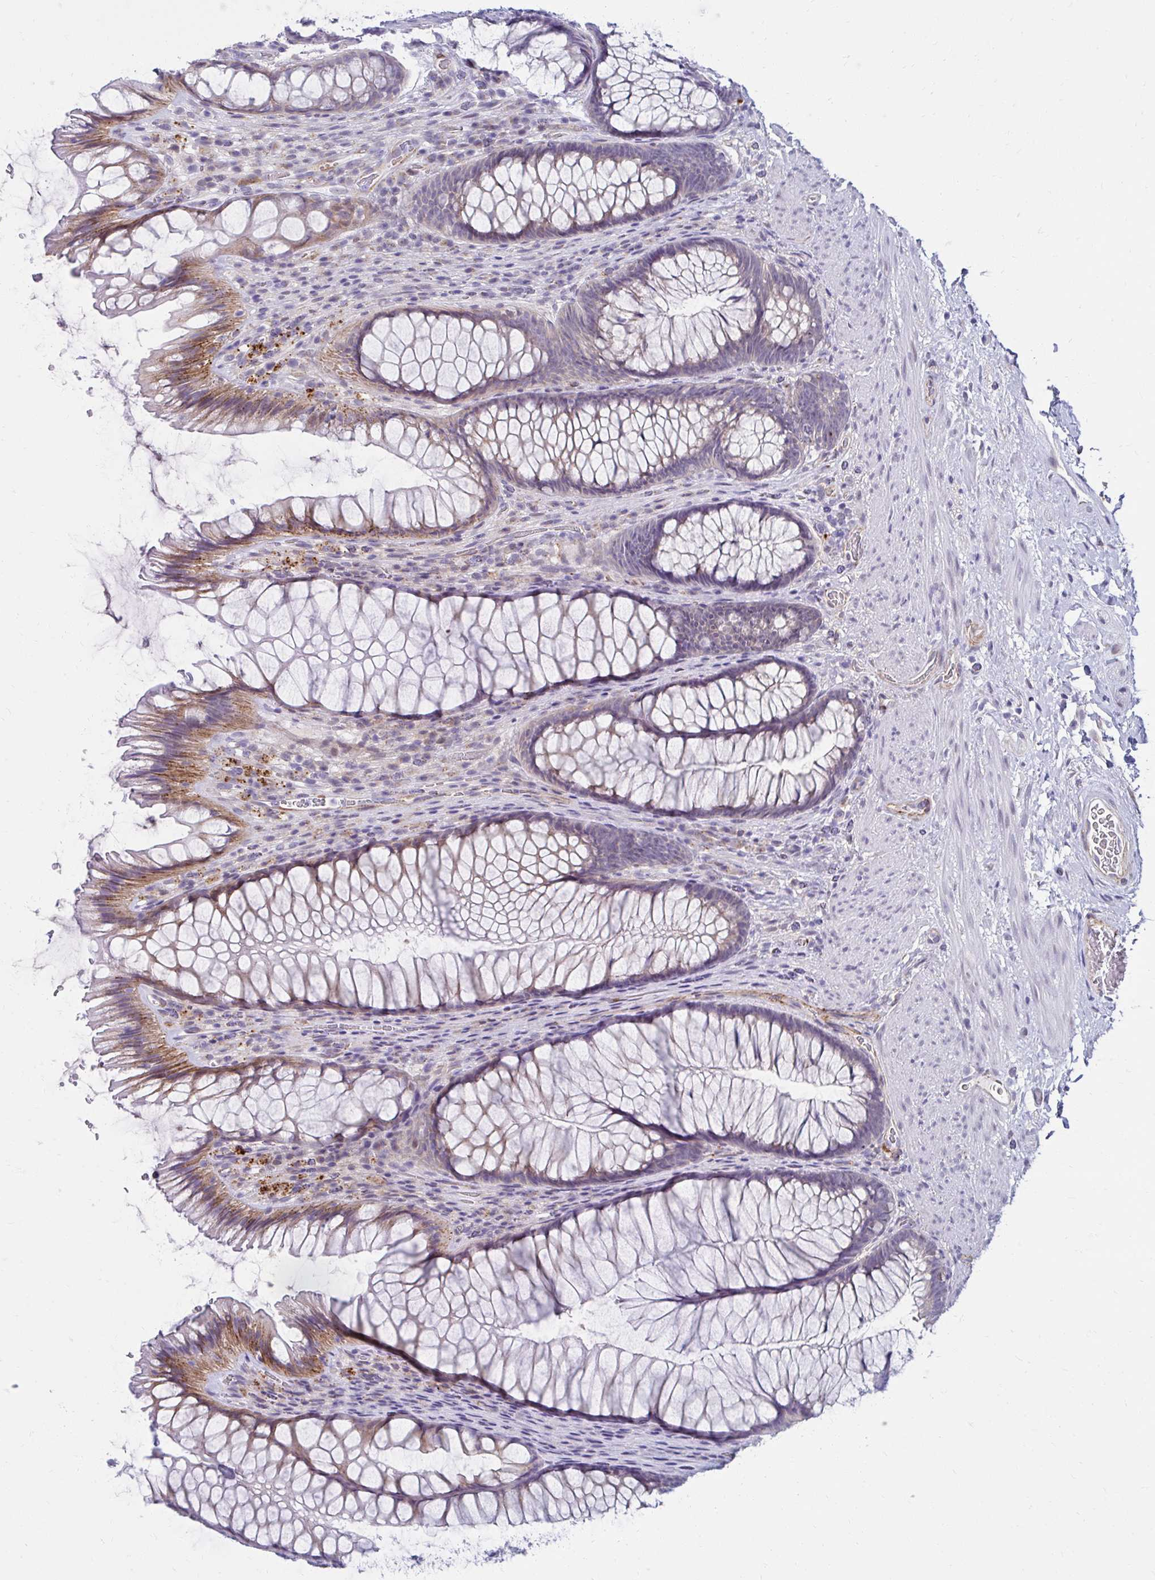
{"staining": {"intensity": "moderate", "quantity": "<25%", "location": "cytoplasmic/membranous"}, "tissue": "rectum", "cell_type": "Glandular cells", "image_type": "normal", "snomed": [{"axis": "morphology", "description": "Normal tissue, NOS"}, {"axis": "topography", "description": "Rectum"}], "caption": "Moderate cytoplasmic/membranous protein staining is present in approximately <25% of glandular cells in rectum. The staining was performed using DAB (3,3'-diaminobenzidine), with brown indicating positive protein expression. Nuclei are stained blue with hematoxylin.", "gene": "ANKRD62", "patient": {"sex": "male", "age": 53}}